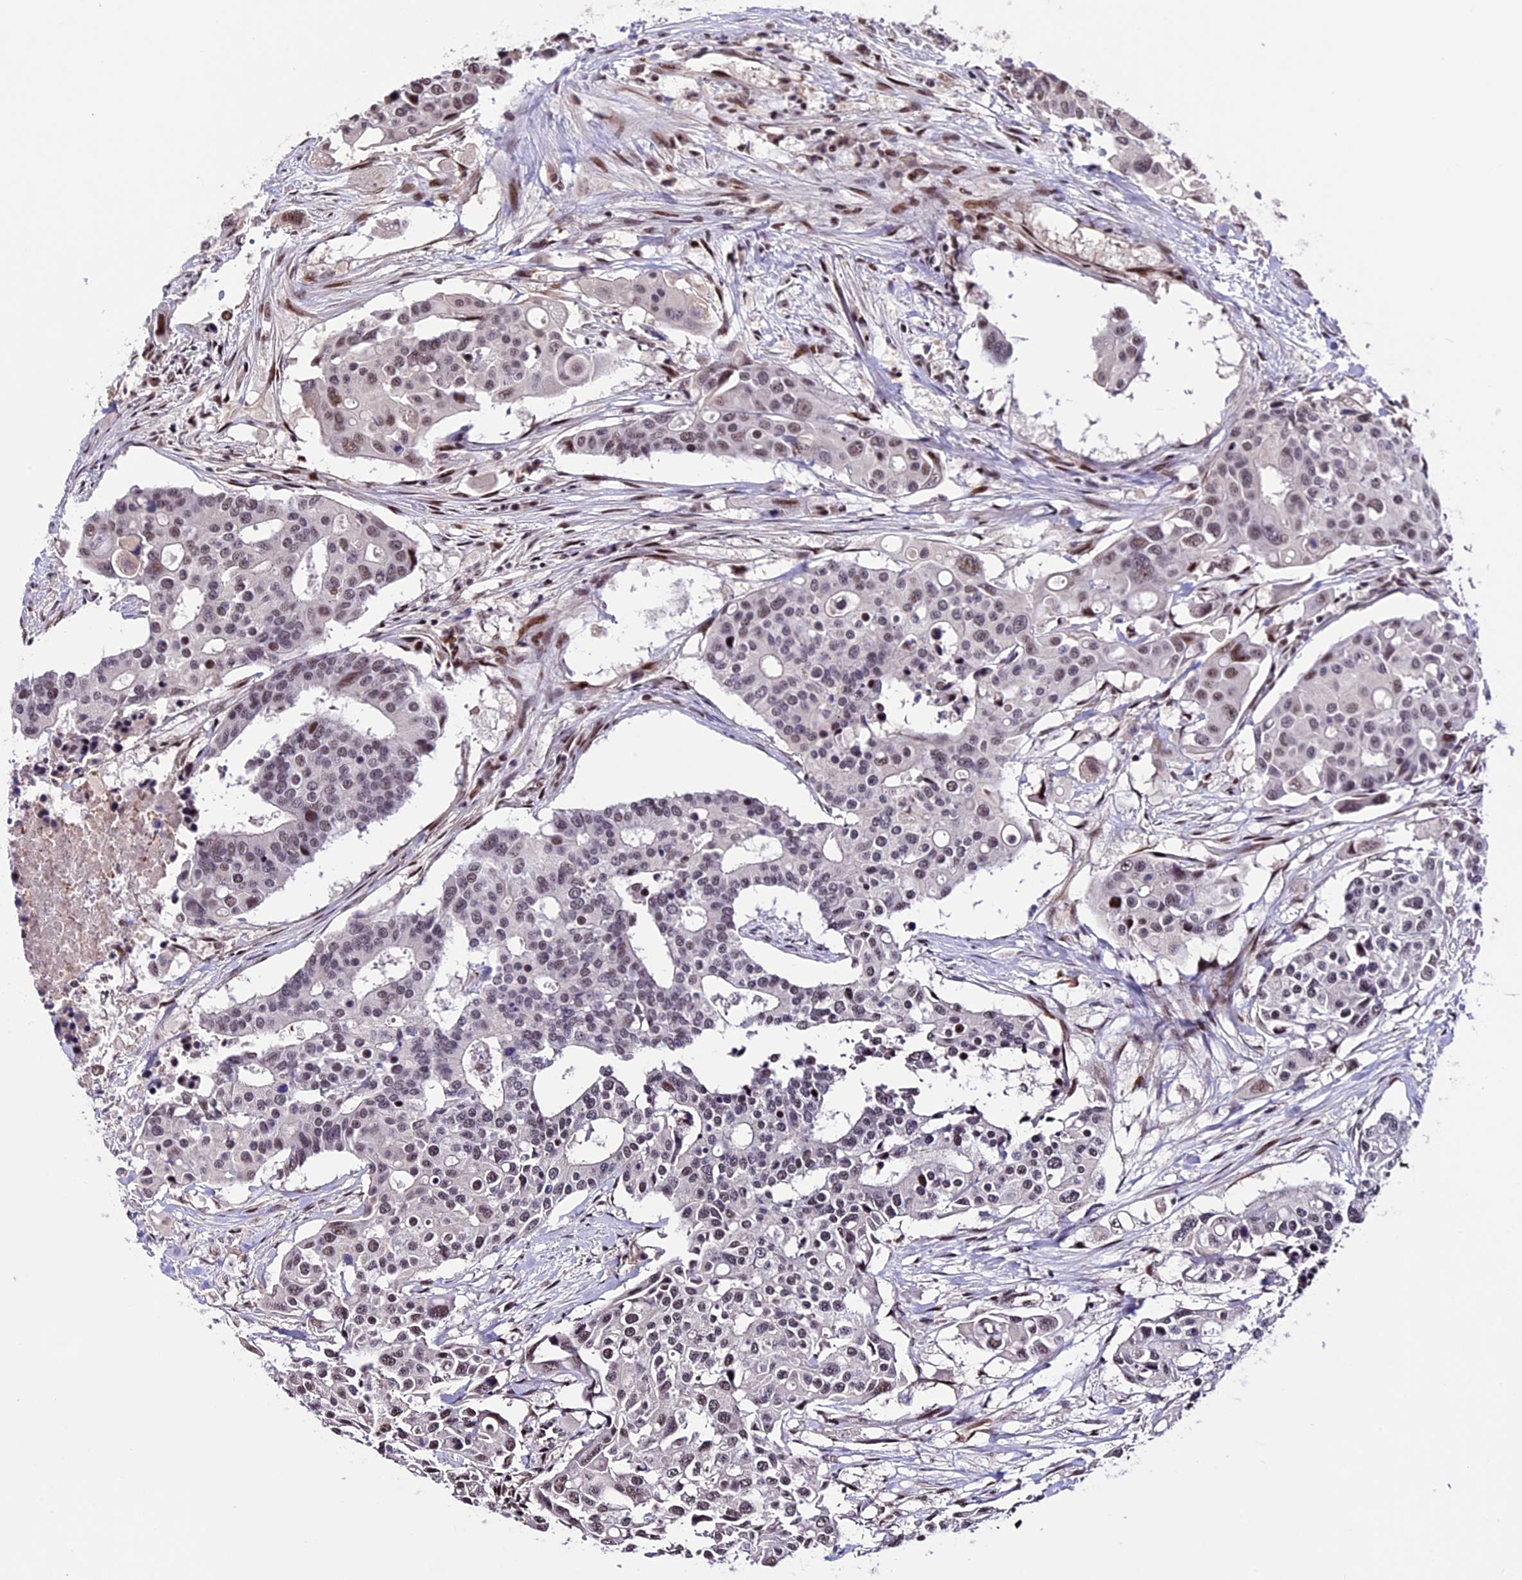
{"staining": {"intensity": "weak", "quantity": ">75%", "location": "nuclear"}, "tissue": "colorectal cancer", "cell_type": "Tumor cells", "image_type": "cancer", "snomed": [{"axis": "morphology", "description": "Adenocarcinoma, NOS"}, {"axis": "topography", "description": "Colon"}], "caption": "Protein staining of adenocarcinoma (colorectal) tissue displays weak nuclear positivity in approximately >75% of tumor cells. (Stains: DAB (3,3'-diaminobenzidine) in brown, nuclei in blue, Microscopy: brightfield microscopy at high magnification).", "gene": "TCP11L2", "patient": {"sex": "male", "age": 77}}